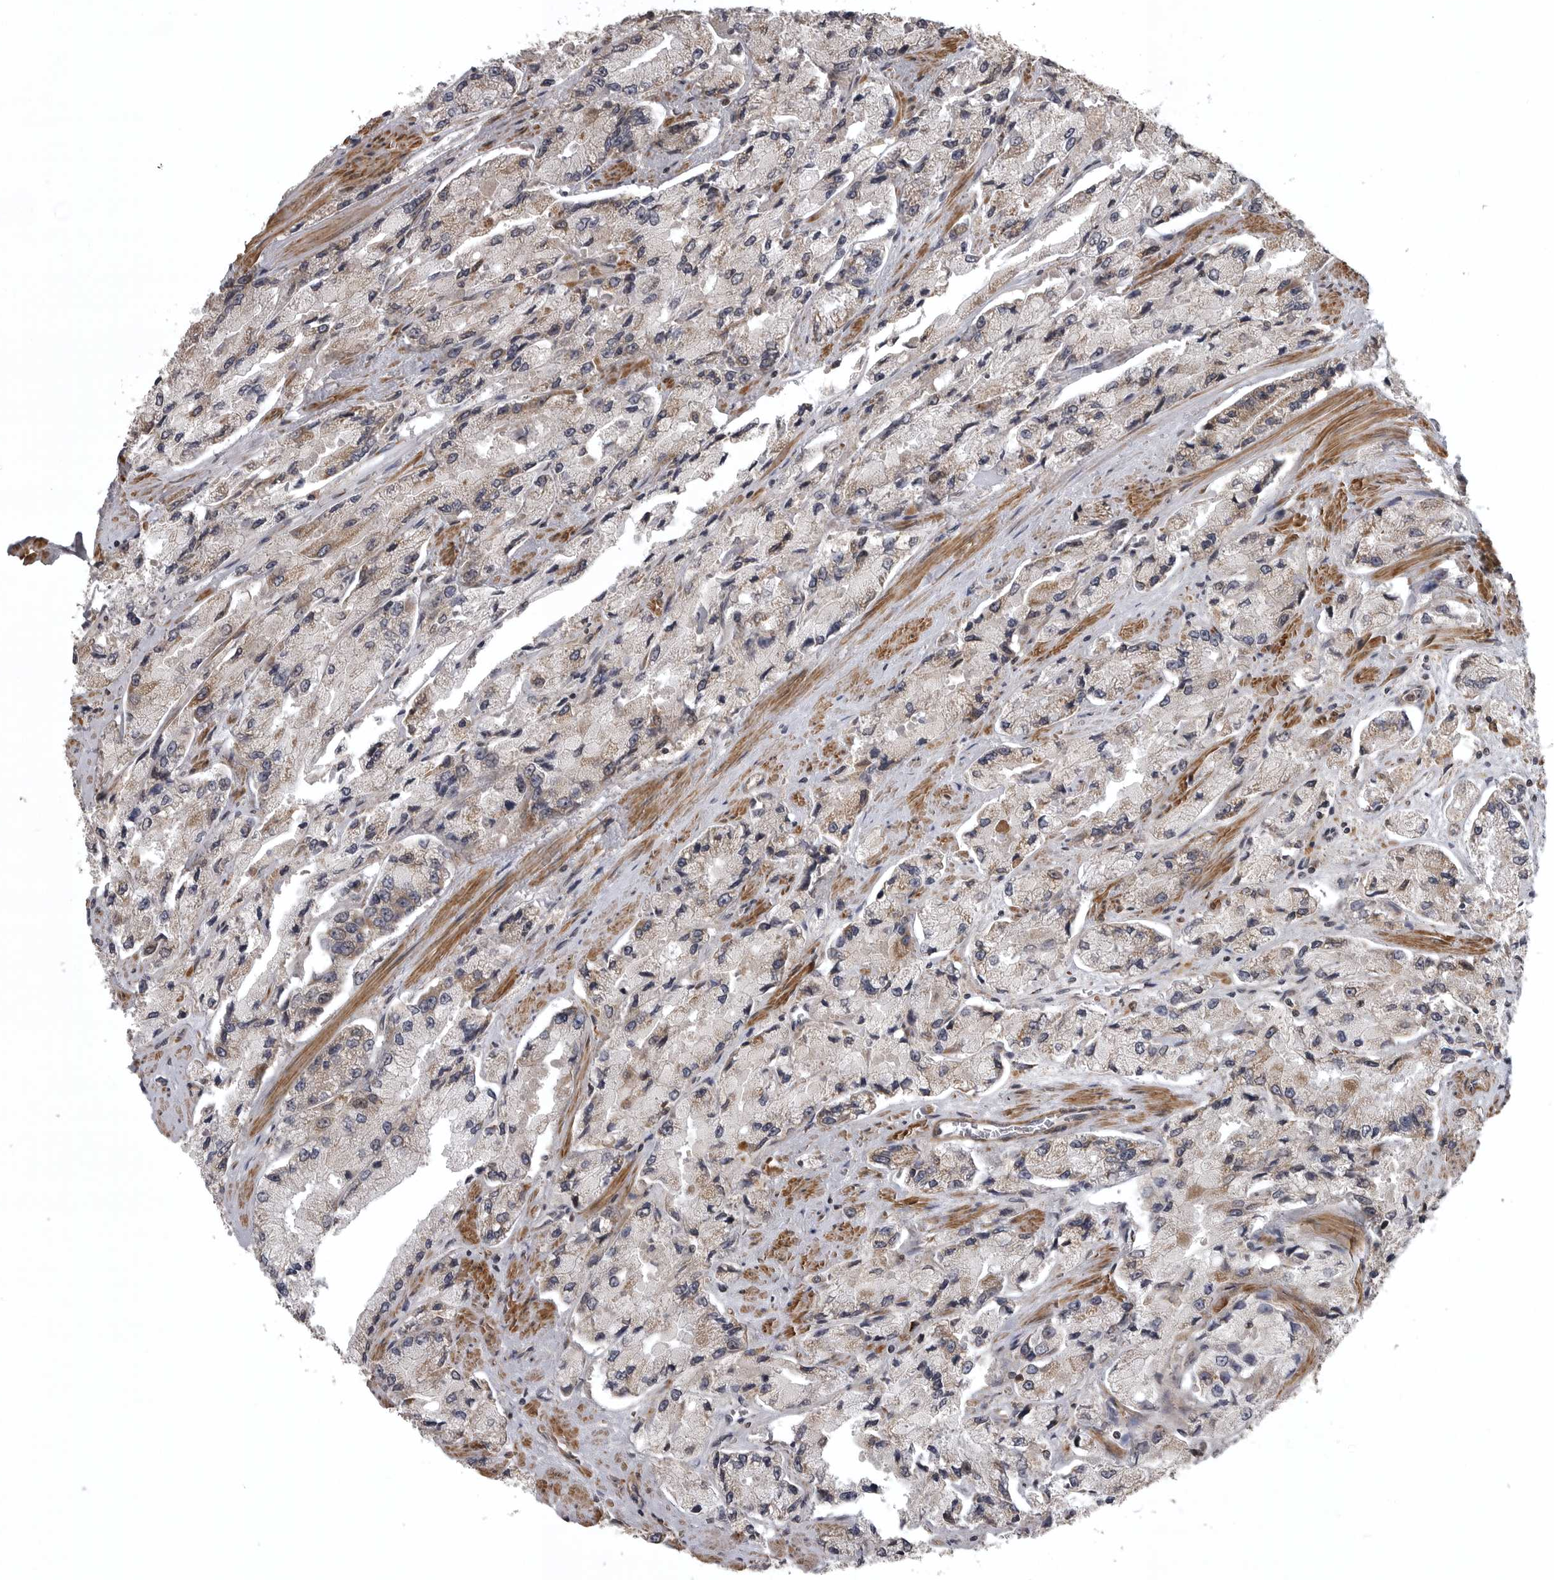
{"staining": {"intensity": "weak", "quantity": "<25%", "location": "cytoplasmic/membranous"}, "tissue": "prostate cancer", "cell_type": "Tumor cells", "image_type": "cancer", "snomed": [{"axis": "morphology", "description": "Adenocarcinoma, High grade"}, {"axis": "topography", "description": "Prostate"}], "caption": "Immunohistochemistry photomicrograph of prostate cancer stained for a protein (brown), which reveals no expression in tumor cells.", "gene": "ZNRF1", "patient": {"sex": "male", "age": 58}}